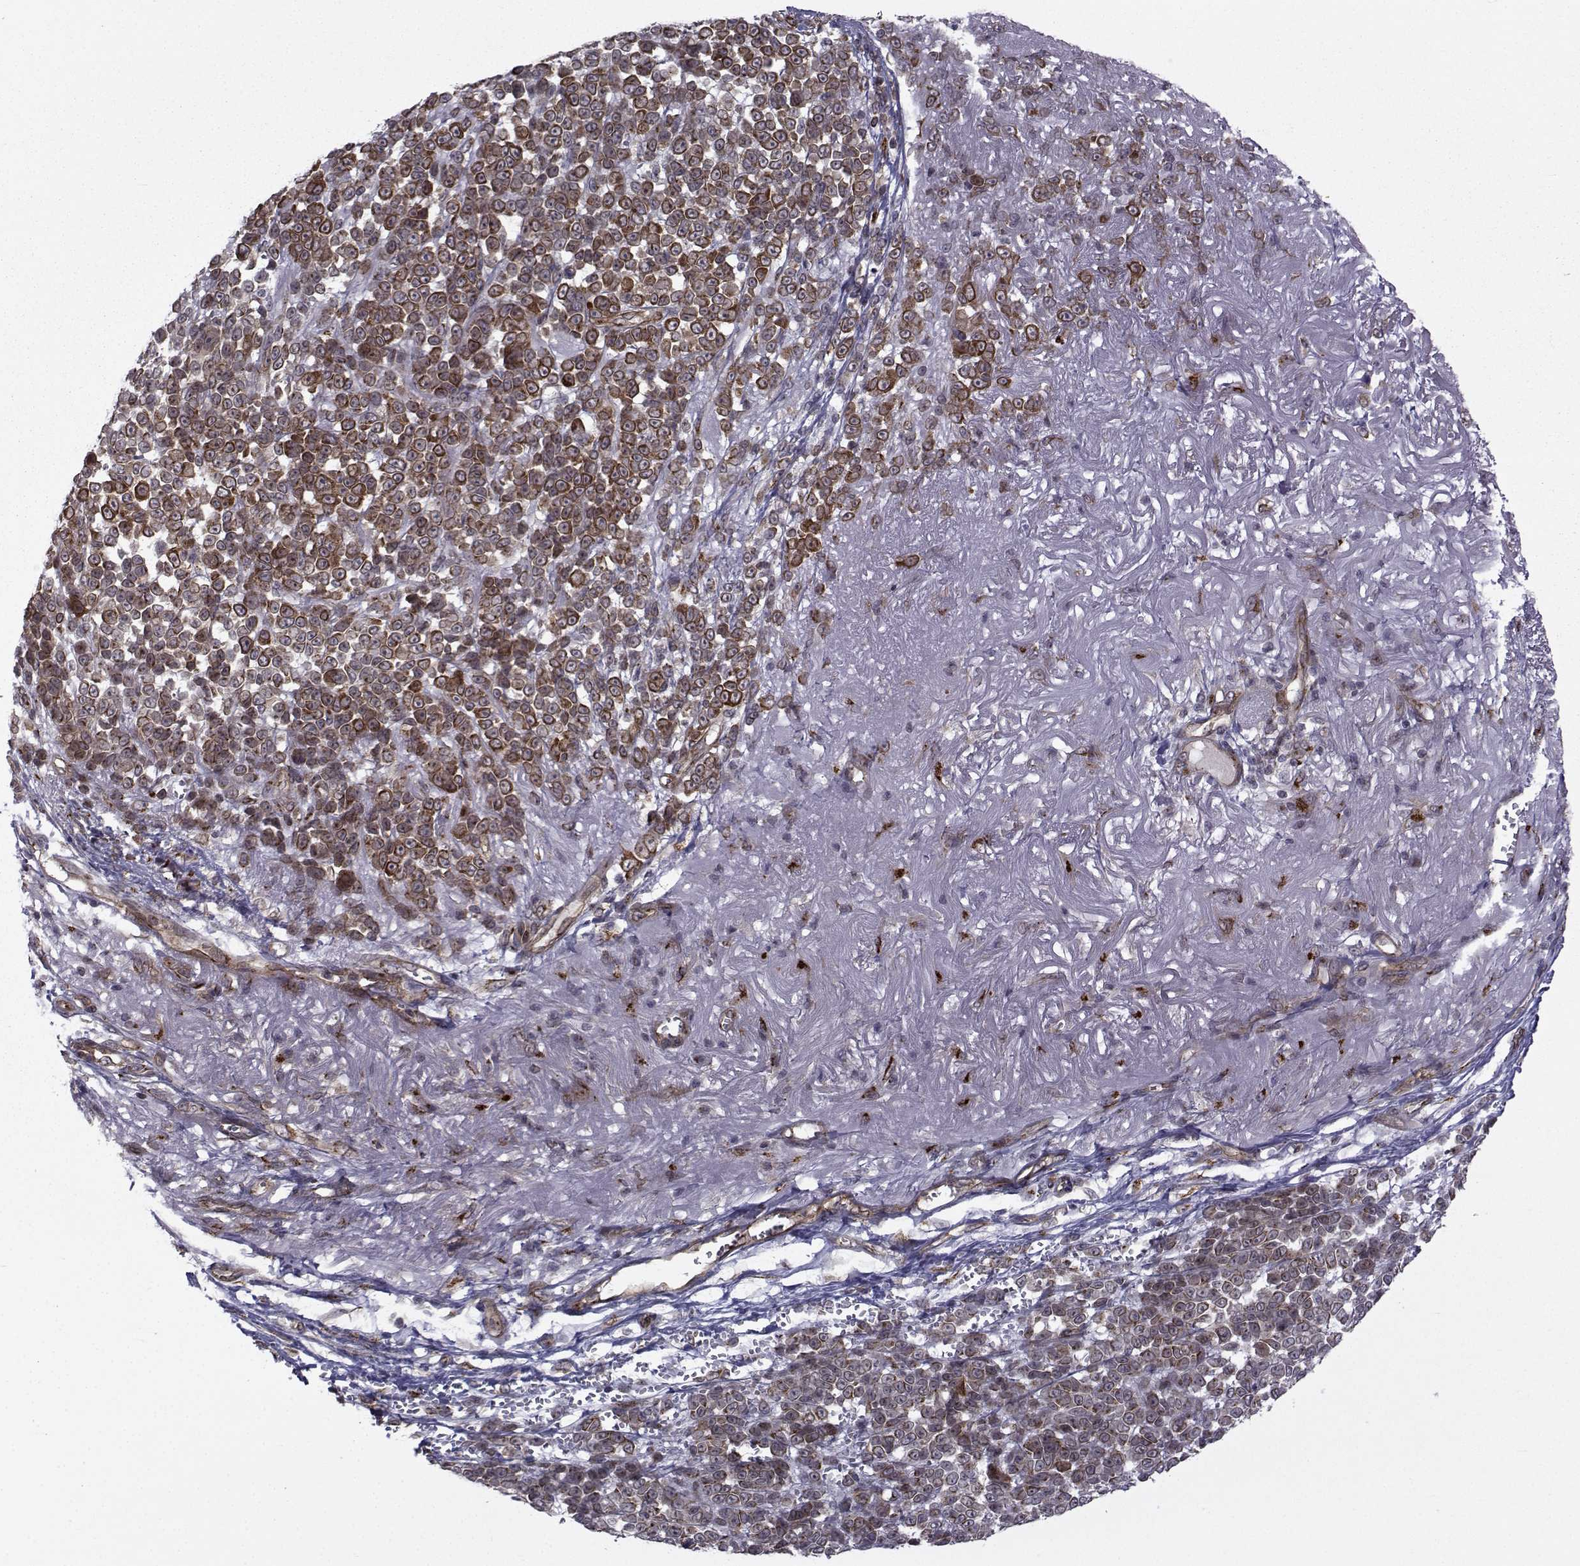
{"staining": {"intensity": "strong", "quantity": "25%-75%", "location": "cytoplasmic/membranous"}, "tissue": "melanoma", "cell_type": "Tumor cells", "image_type": "cancer", "snomed": [{"axis": "morphology", "description": "Malignant melanoma, NOS"}, {"axis": "topography", "description": "Skin"}], "caption": "IHC histopathology image of neoplastic tissue: melanoma stained using IHC demonstrates high levels of strong protein expression localized specifically in the cytoplasmic/membranous of tumor cells, appearing as a cytoplasmic/membranous brown color.", "gene": "ATP6V1C2", "patient": {"sex": "female", "age": 95}}